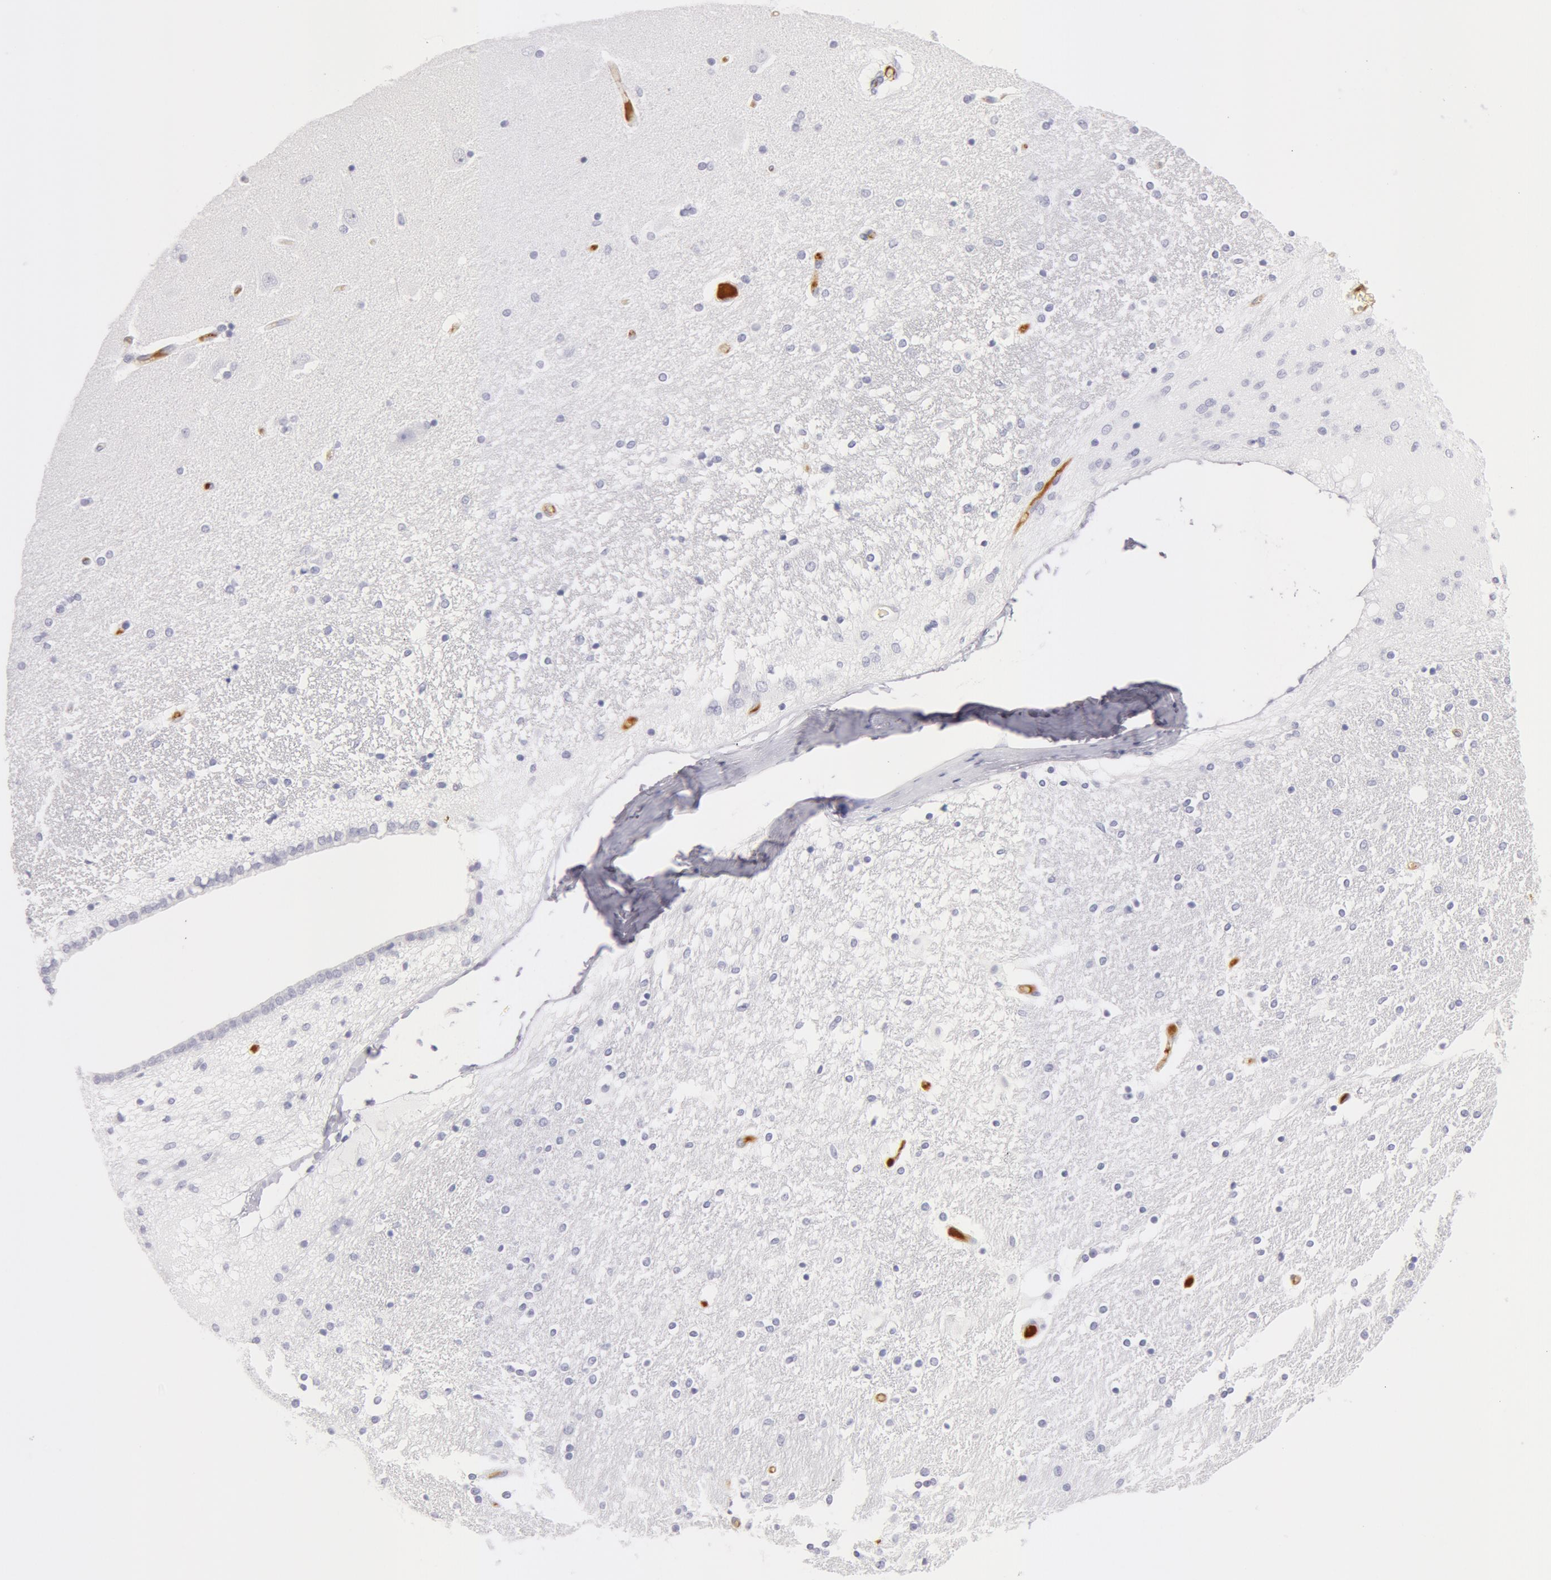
{"staining": {"intensity": "negative", "quantity": "none", "location": "none"}, "tissue": "hippocampus", "cell_type": "Glial cells", "image_type": "normal", "snomed": [{"axis": "morphology", "description": "Normal tissue, NOS"}, {"axis": "topography", "description": "Hippocampus"}], "caption": "Immunohistochemical staining of unremarkable human hippocampus reveals no significant staining in glial cells.", "gene": "AHSG", "patient": {"sex": "female", "age": 54}}